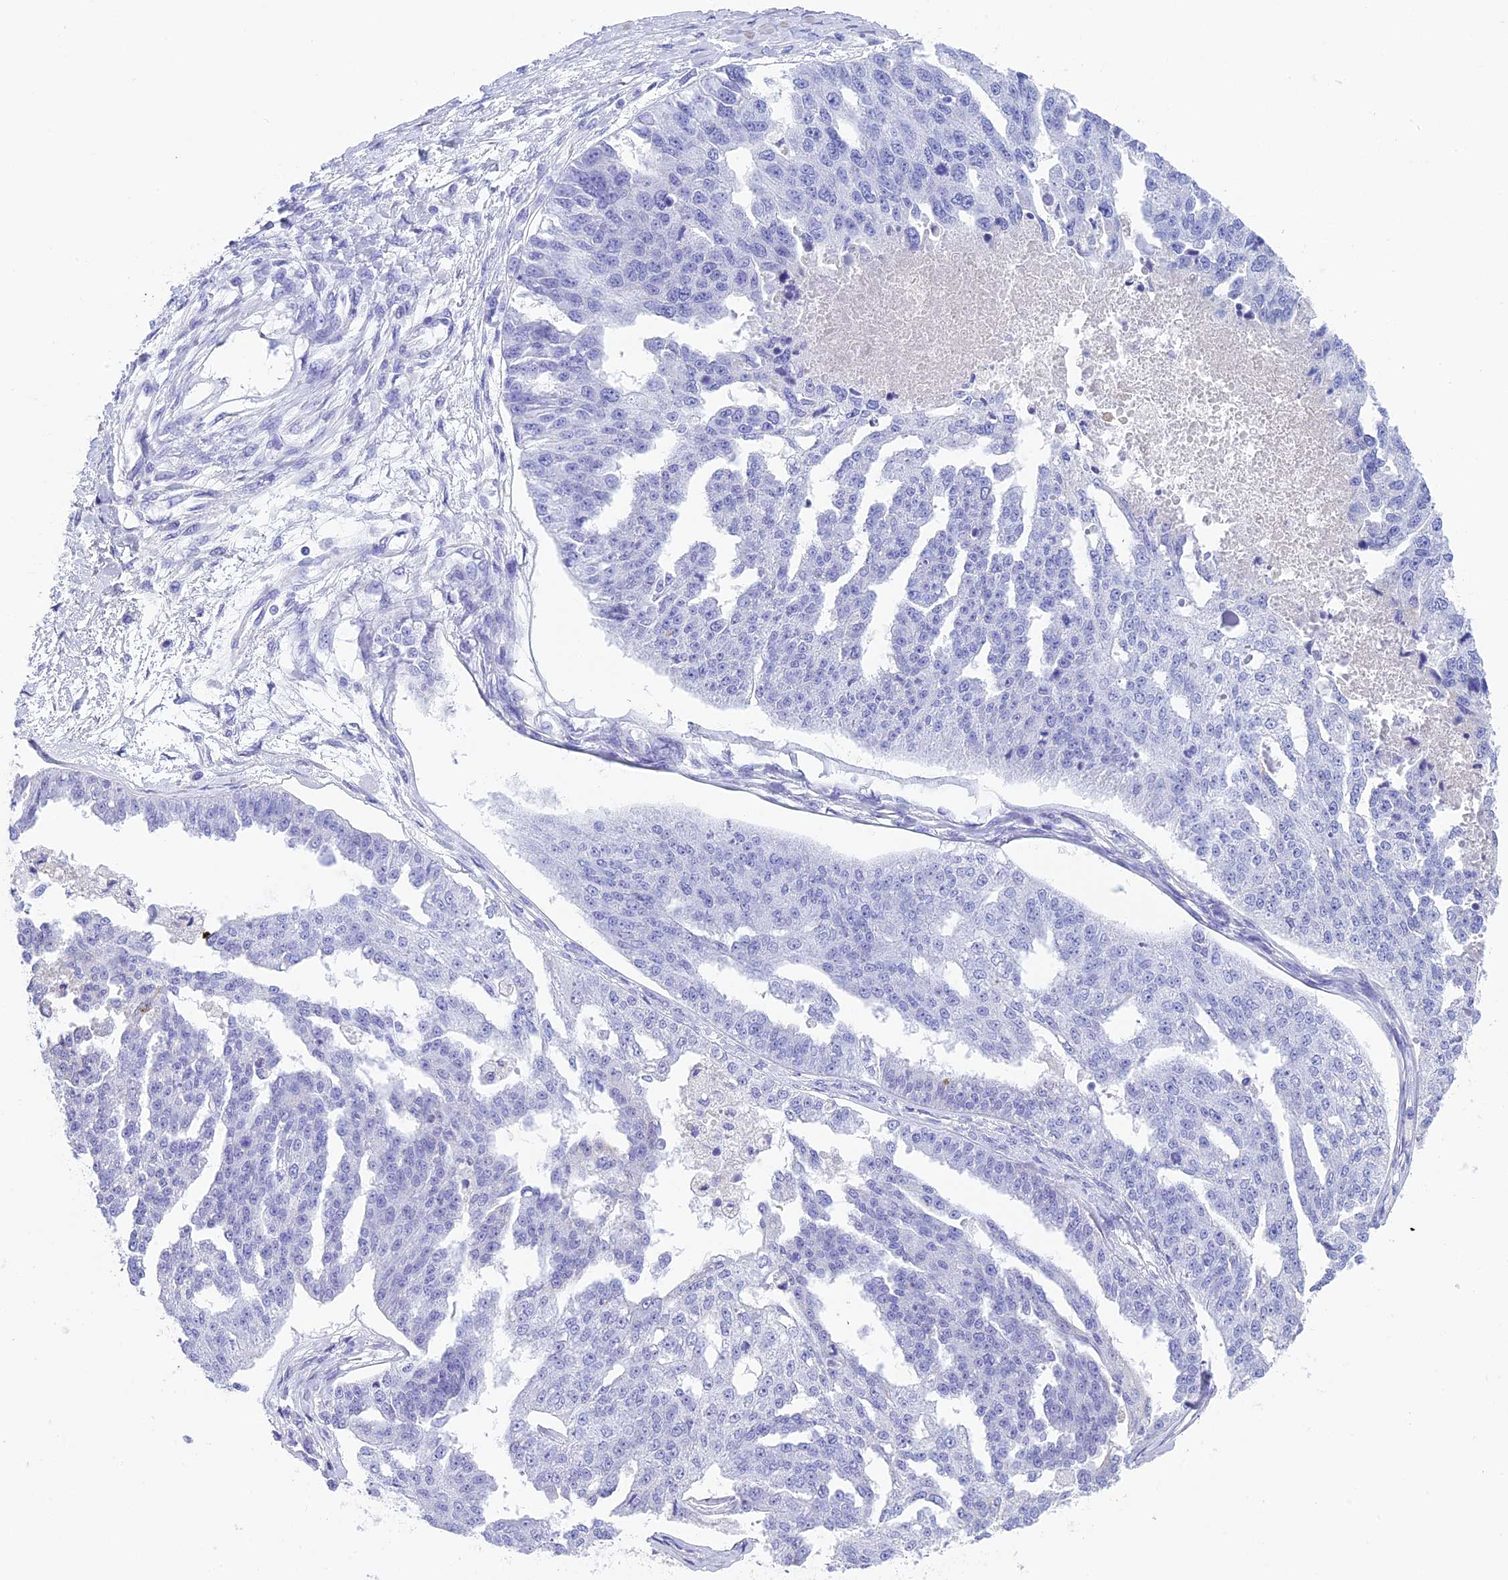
{"staining": {"intensity": "negative", "quantity": "none", "location": "none"}, "tissue": "ovarian cancer", "cell_type": "Tumor cells", "image_type": "cancer", "snomed": [{"axis": "morphology", "description": "Cystadenocarcinoma, serous, NOS"}, {"axis": "topography", "description": "Ovary"}], "caption": "High power microscopy image of an immunohistochemistry (IHC) image of ovarian cancer, revealing no significant expression in tumor cells. (DAB (3,3'-diaminobenzidine) immunohistochemistry (IHC), high magnification).", "gene": "TACSTD2", "patient": {"sex": "female", "age": 58}}